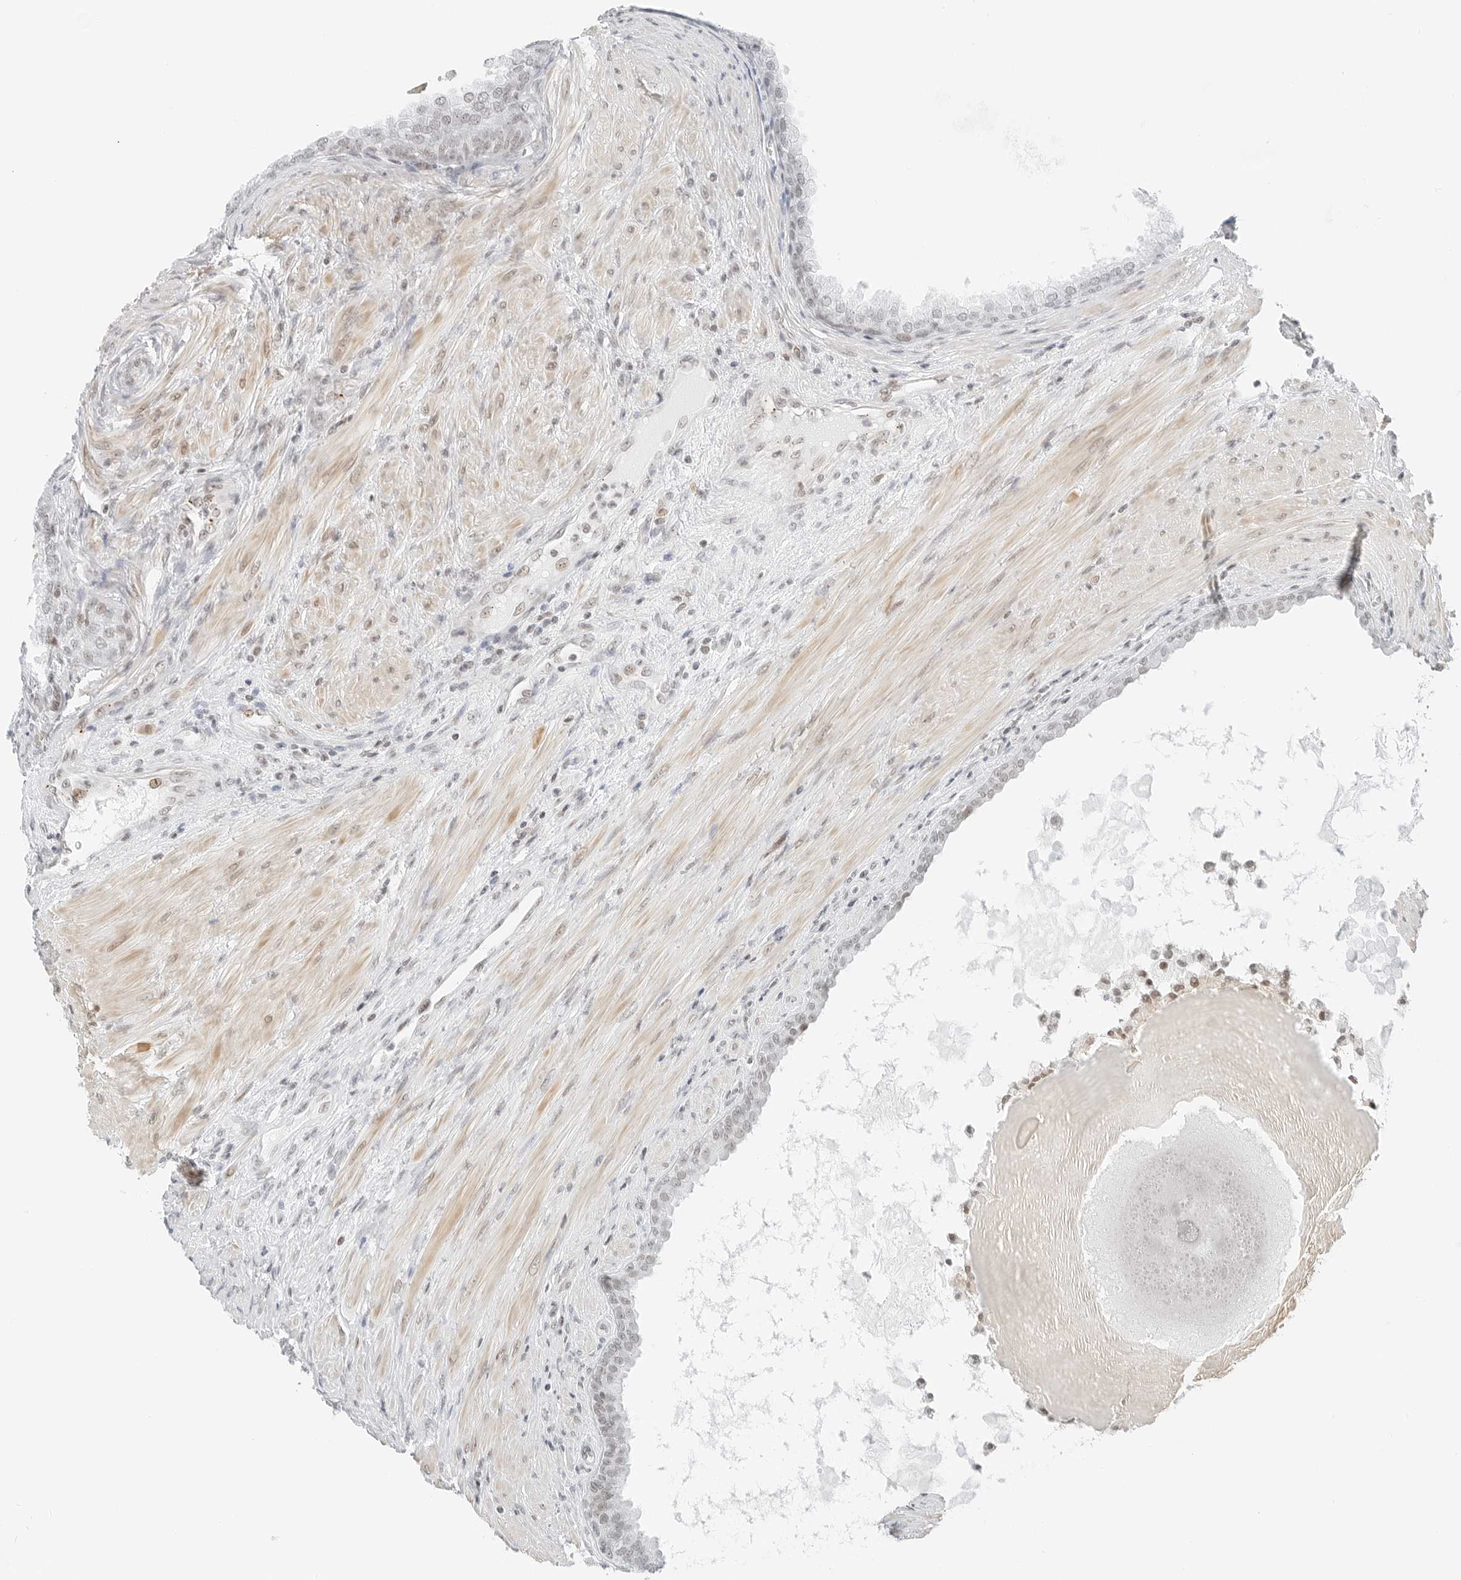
{"staining": {"intensity": "weak", "quantity": "<25%", "location": "nuclear"}, "tissue": "prostate cancer", "cell_type": "Tumor cells", "image_type": "cancer", "snomed": [{"axis": "morphology", "description": "Normal tissue, NOS"}, {"axis": "morphology", "description": "Adenocarcinoma, Low grade"}, {"axis": "topography", "description": "Prostate"}, {"axis": "topography", "description": "Peripheral nerve tissue"}], "caption": "Tumor cells show no significant protein positivity in prostate cancer (low-grade adenocarcinoma).", "gene": "CRTC2", "patient": {"sex": "male", "age": 71}}